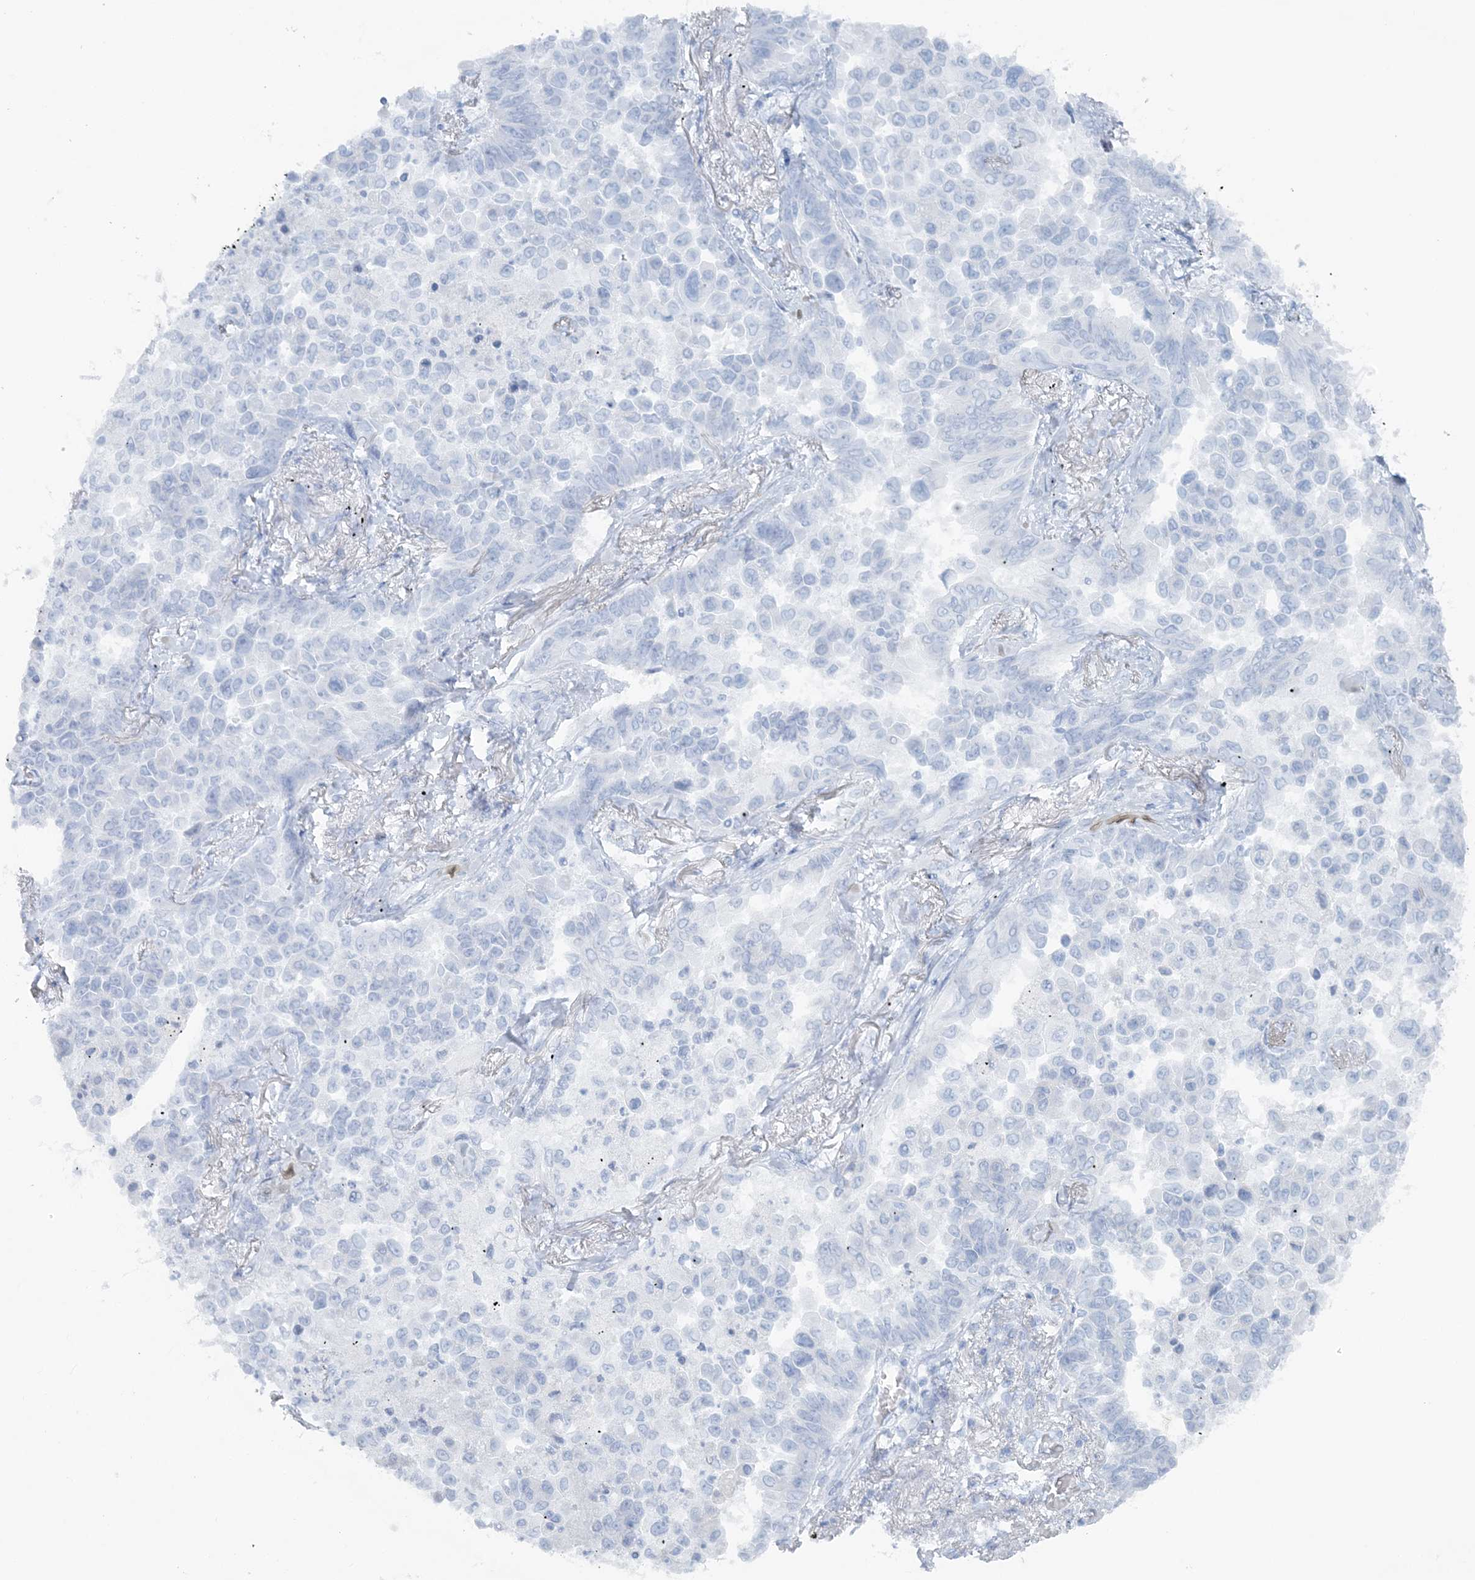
{"staining": {"intensity": "negative", "quantity": "none", "location": "none"}, "tissue": "lung cancer", "cell_type": "Tumor cells", "image_type": "cancer", "snomed": [{"axis": "morphology", "description": "Adenocarcinoma, NOS"}, {"axis": "topography", "description": "Lung"}], "caption": "A histopathology image of human lung adenocarcinoma is negative for staining in tumor cells.", "gene": "ATP11A", "patient": {"sex": "female", "age": 67}}